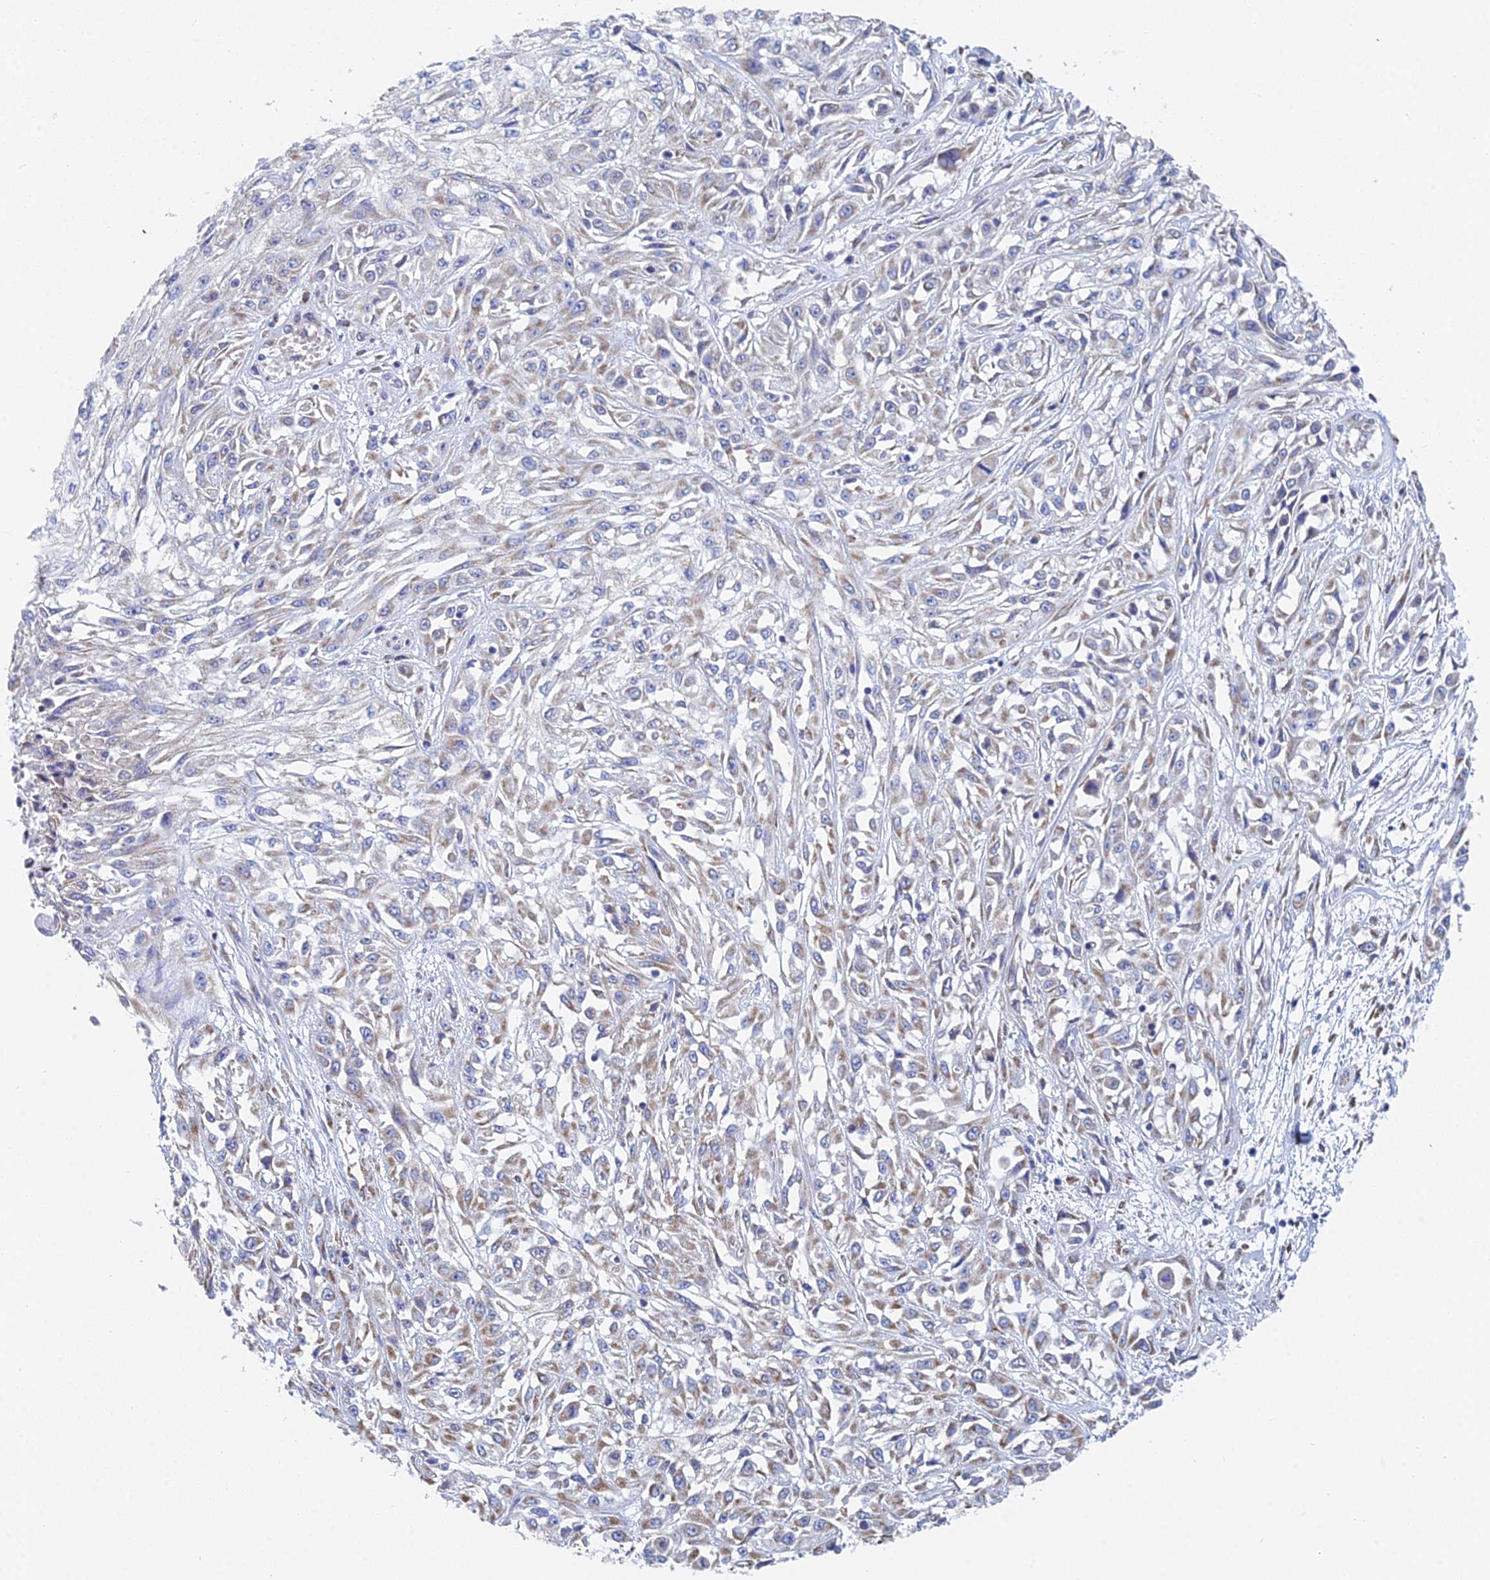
{"staining": {"intensity": "moderate", "quantity": "25%-75%", "location": "cytoplasmic/membranous"}, "tissue": "skin cancer", "cell_type": "Tumor cells", "image_type": "cancer", "snomed": [{"axis": "morphology", "description": "Squamous cell carcinoma, NOS"}, {"axis": "morphology", "description": "Squamous cell carcinoma, metastatic, NOS"}, {"axis": "topography", "description": "Skin"}, {"axis": "topography", "description": "Lymph node"}], "caption": "Human skin cancer (metastatic squamous cell carcinoma) stained for a protein (brown) demonstrates moderate cytoplasmic/membranous positive expression in approximately 25%-75% of tumor cells.", "gene": "CRACR2B", "patient": {"sex": "male", "age": 75}}